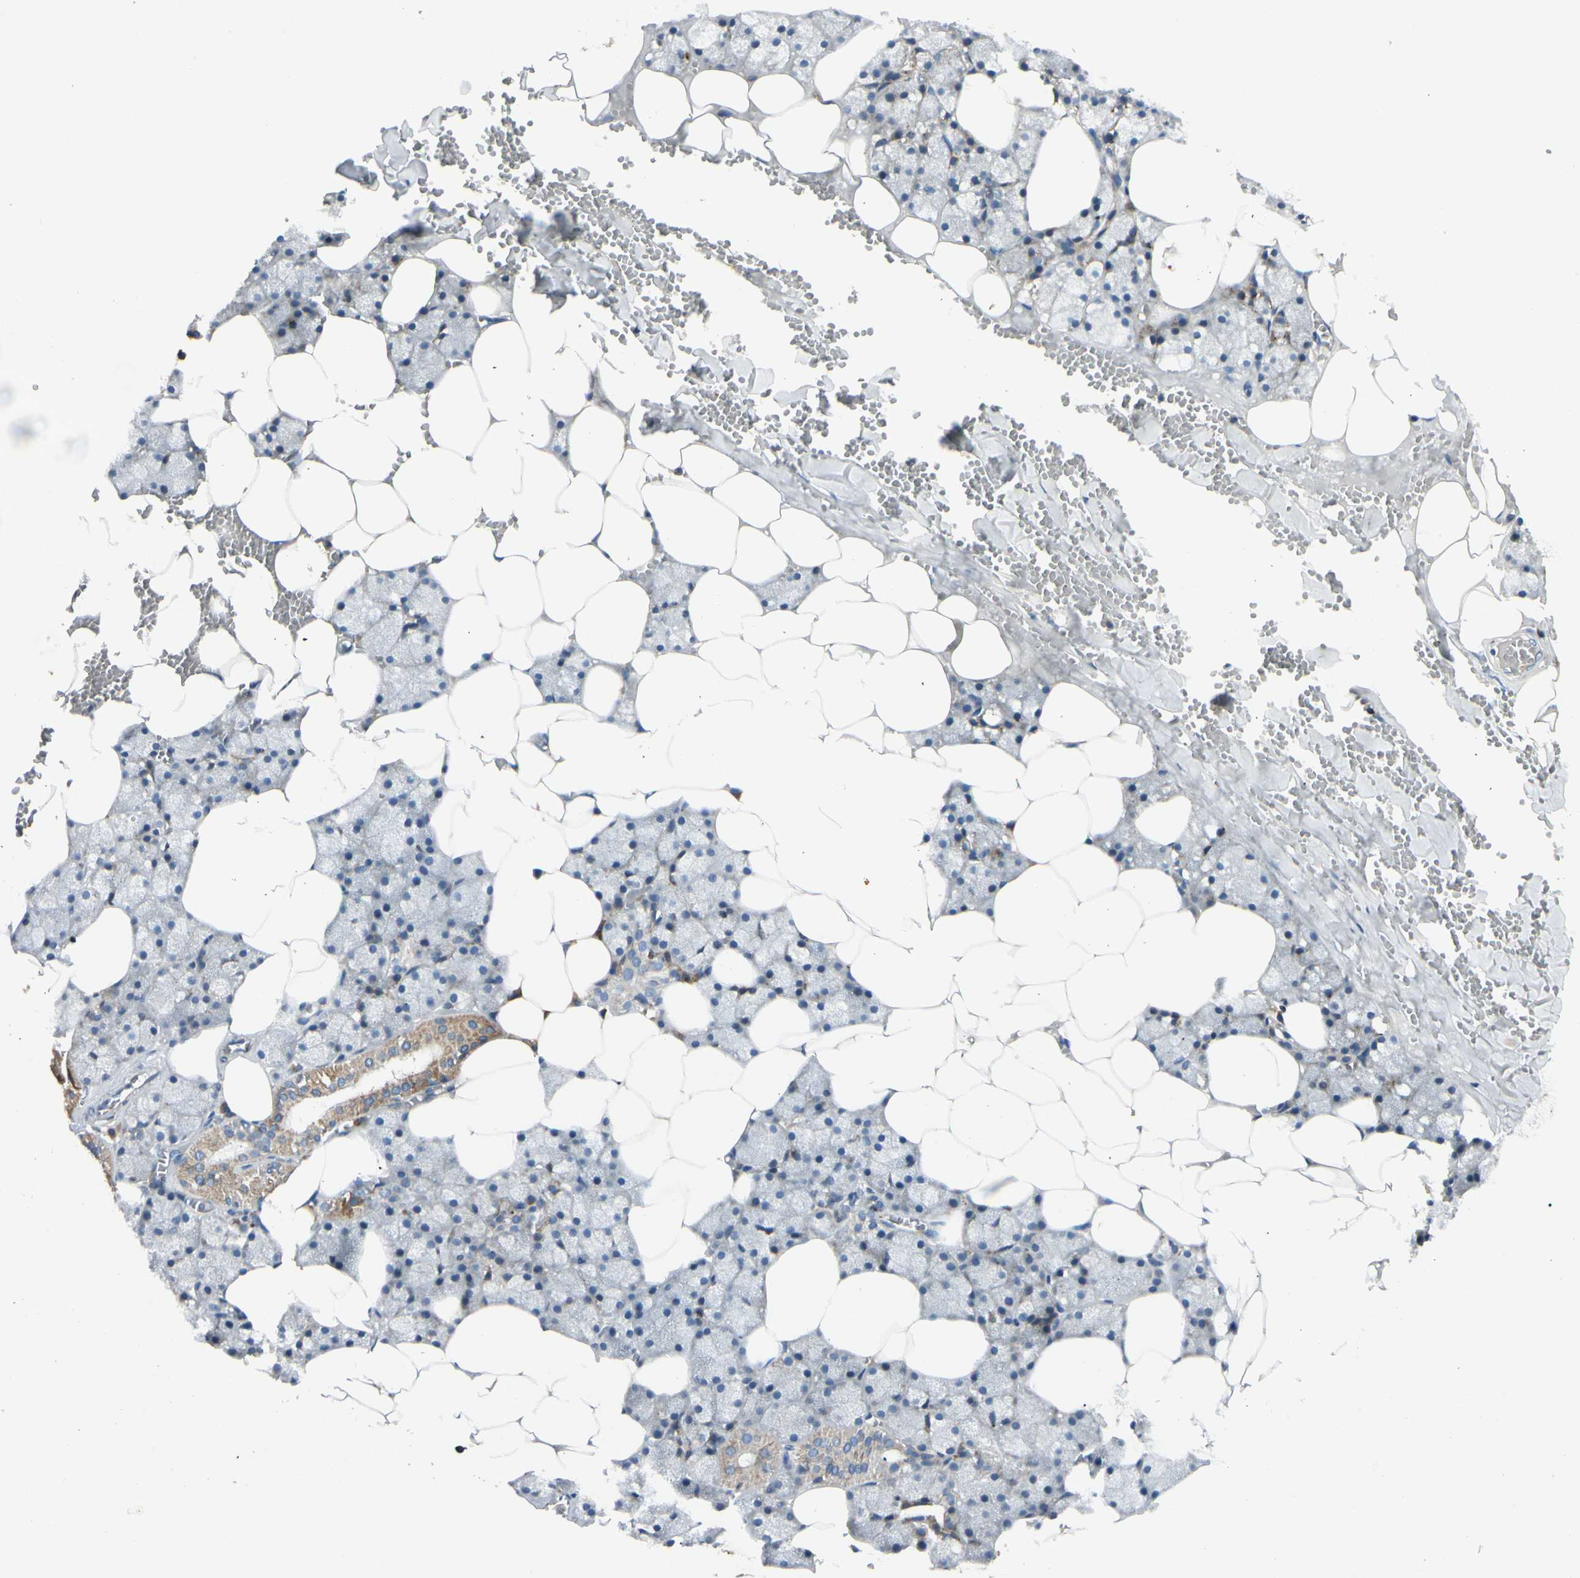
{"staining": {"intensity": "weak", "quantity": "25%-75%", "location": "cytoplasmic/membranous"}, "tissue": "salivary gland", "cell_type": "Glandular cells", "image_type": "normal", "snomed": [{"axis": "morphology", "description": "Normal tissue, NOS"}, {"axis": "topography", "description": "Salivary gland"}], "caption": "The image shows staining of benign salivary gland, revealing weak cytoplasmic/membranous protein positivity (brown color) within glandular cells. (IHC, brightfield microscopy, high magnification).", "gene": "MRPL9", "patient": {"sex": "male", "age": 62}}